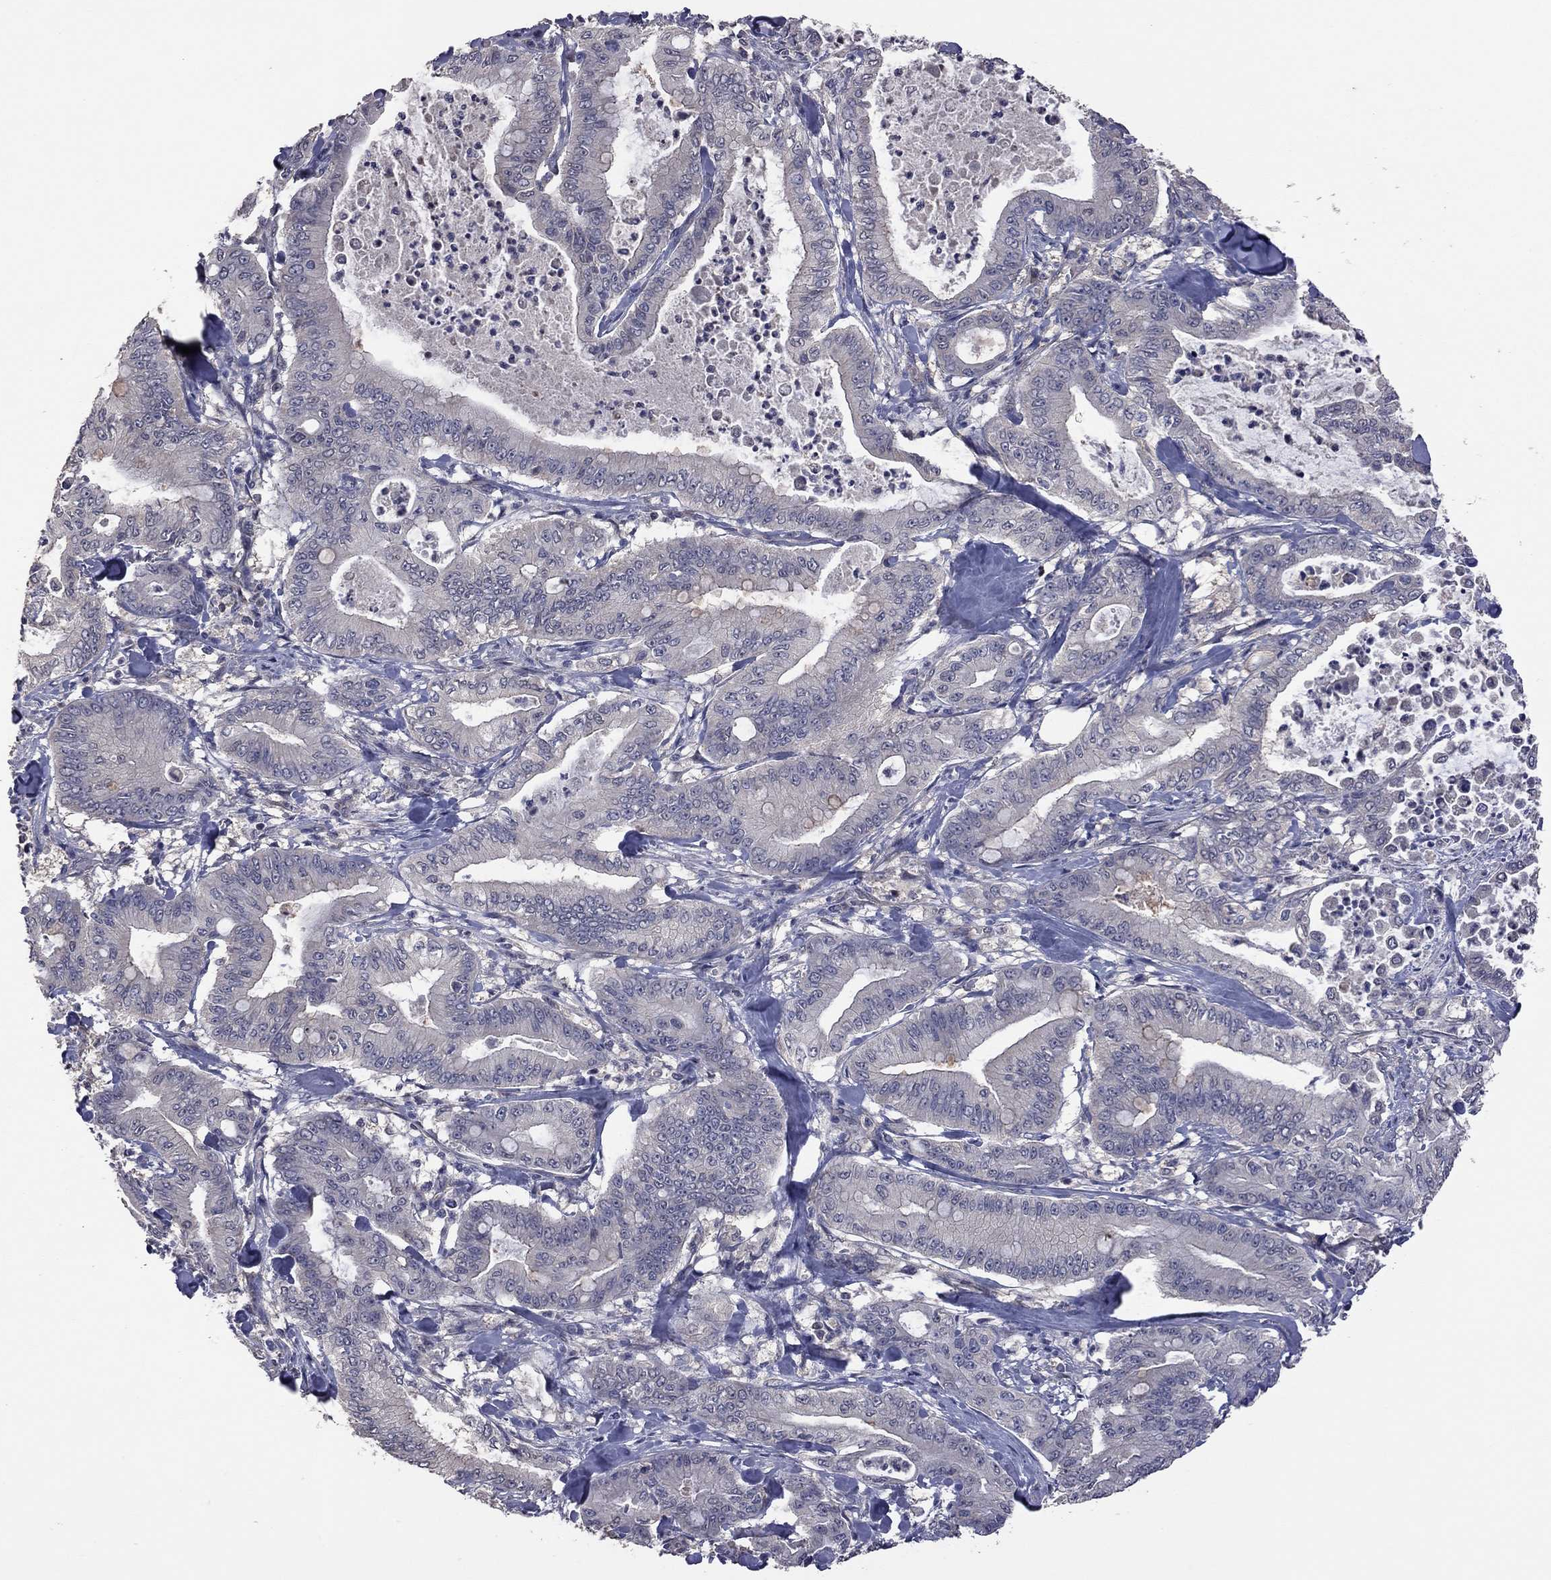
{"staining": {"intensity": "negative", "quantity": "none", "location": "none"}, "tissue": "pancreatic cancer", "cell_type": "Tumor cells", "image_type": "cancer", "snomed": [{"axis": "morphology", "description": "Adenocarcinoma, NOS"}, {"axis": "topography", "description": "Pancreas"}], "caption": "IHC of human adenocarcinoma (pancreatic) exhibits no expression in tumor cells.", "gene": "TSNARE1", "patient": {"sex": "male", "age": 71}}